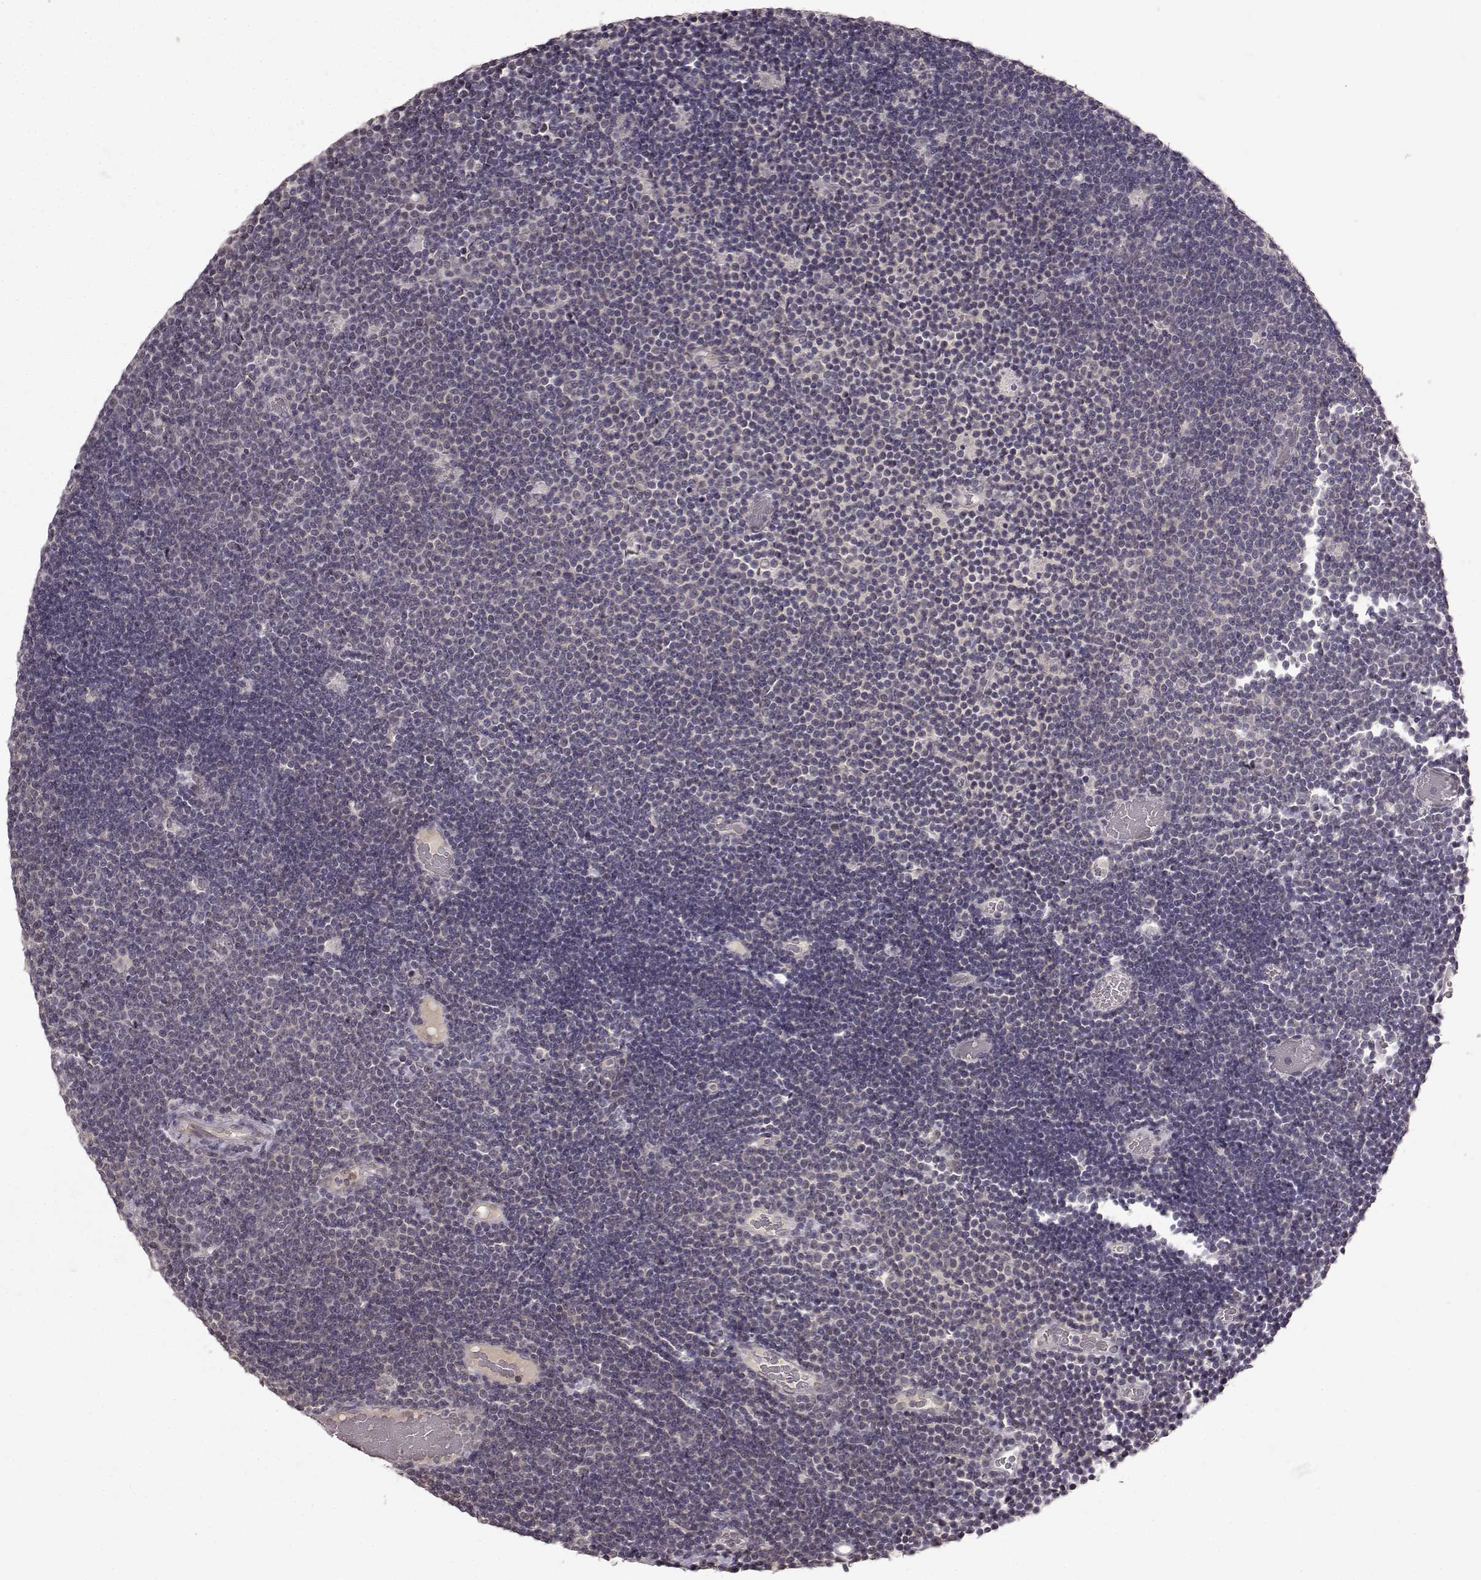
{"staining": {"intensity": "negative", "quantity": "none", "location": "none"}, "tissue": "lymphoma", "cell_type": "Tumor cells", "image_type": "cancer", "snomed": [{"axis": "morphology", "description": "Malignant lymphoma, non-Hodgkin's type, Low grade"}, {"axis": "topography", "description": "Brain"}], "caption": "Protein analysis of low-grade malignant lymphoma, non-Hodgkin's type reveals no significant positivity in tumor cells.", "gene": "NTRK2", "patient": {"sex": "female", "age": 66}}